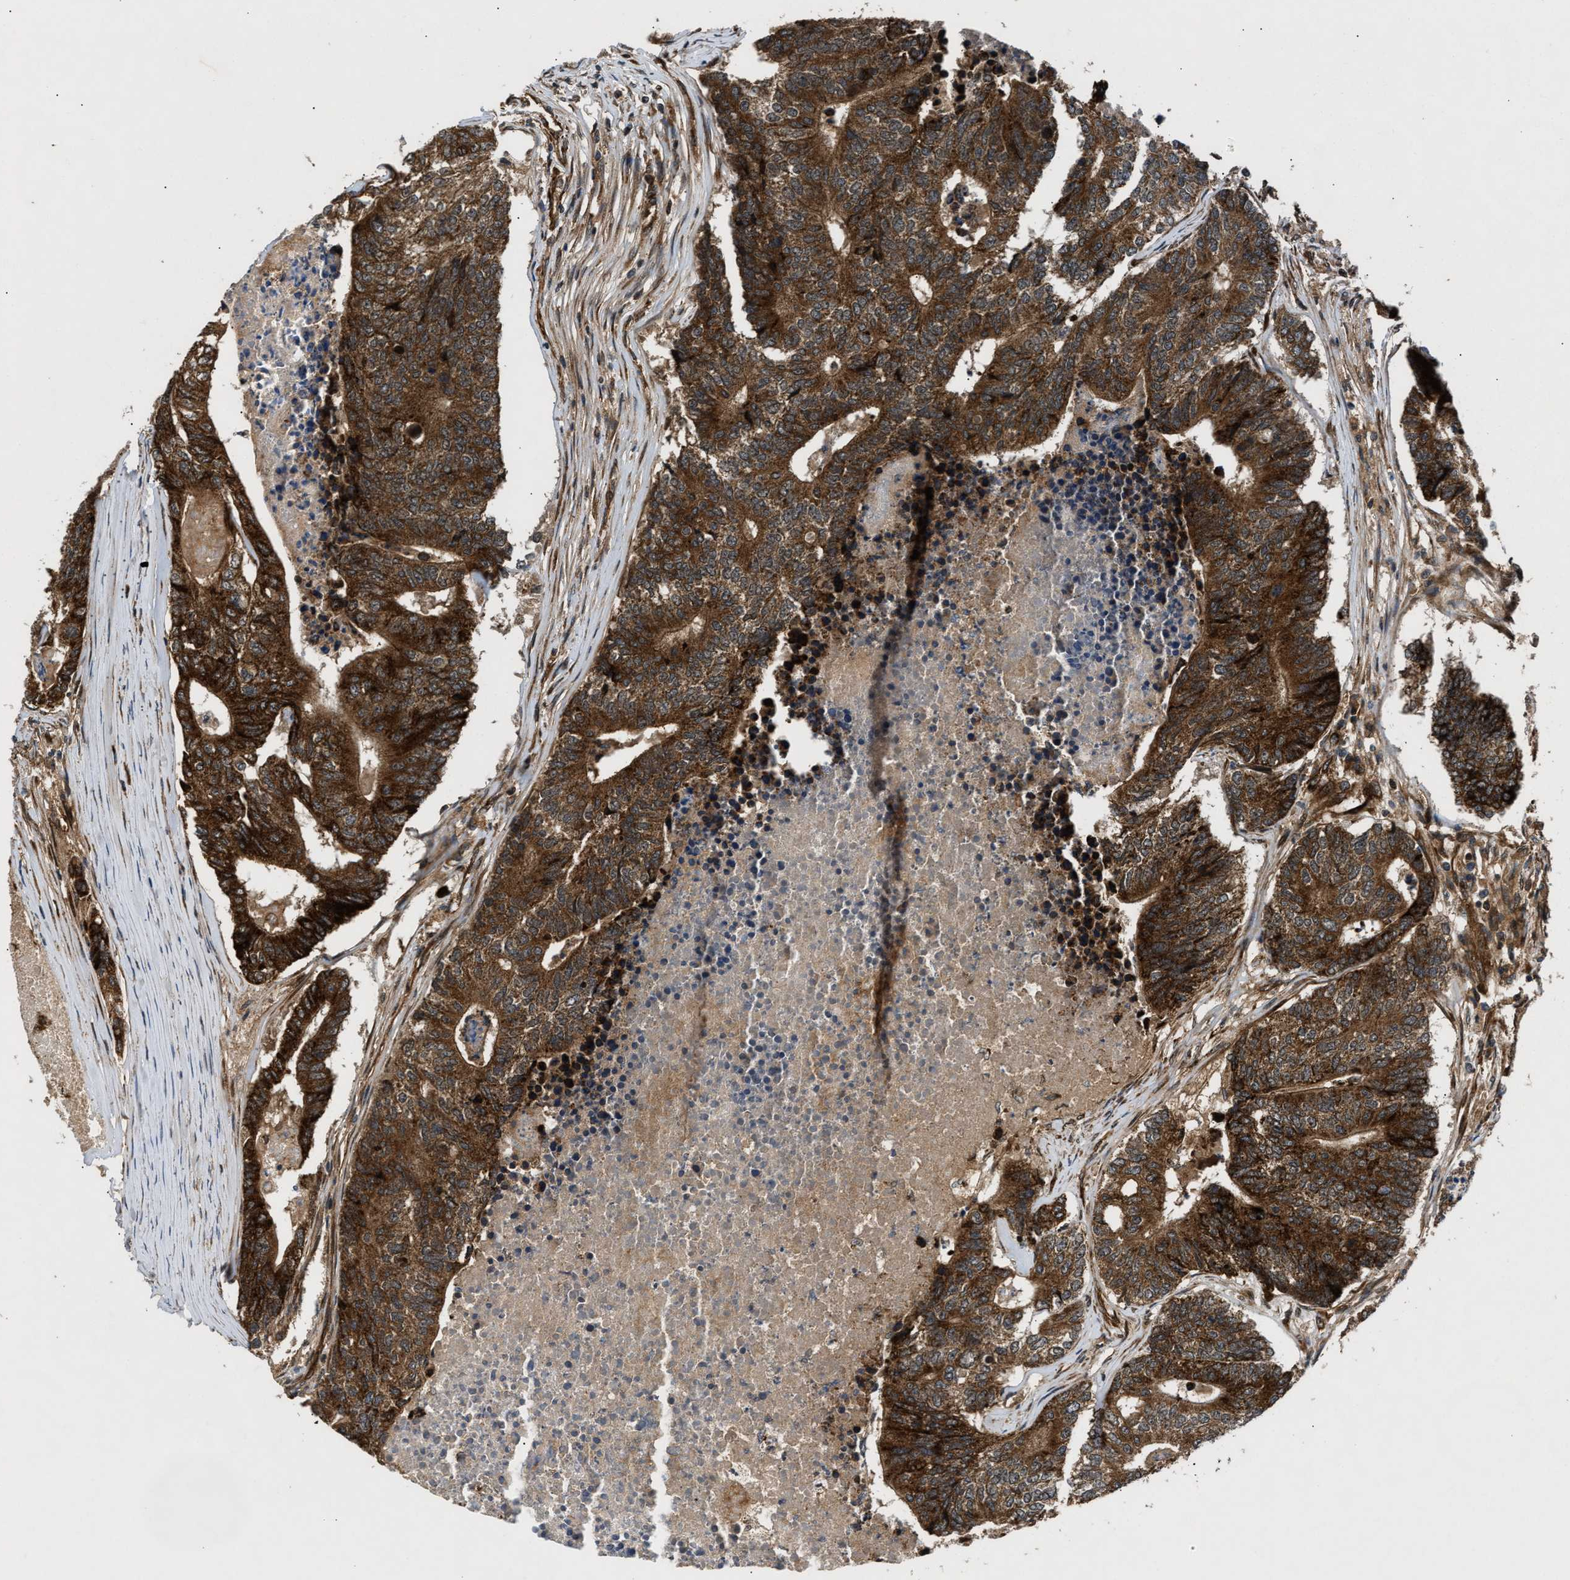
{"staining": {"intensity": "strong", "quantity": ">75%", "location": "cytoplasmic/membranous"}, "tissue": "colorectal cancer", "cell_type": "Tumor cells", "image_type": "cancer", "snomed": [{"axis": "morphology", "description": "Adenocarcinoma, NOS"}, {"axis": "topography", "description": "Colon"}], "caption": "Brown immunohistochemical staining in colorectal cancer shows strong cytoplasmic/membranous positivity in about >75% of tumor cells.", "gene": "PNPLA8", "patient": {"sex": "female", "age": 67}}